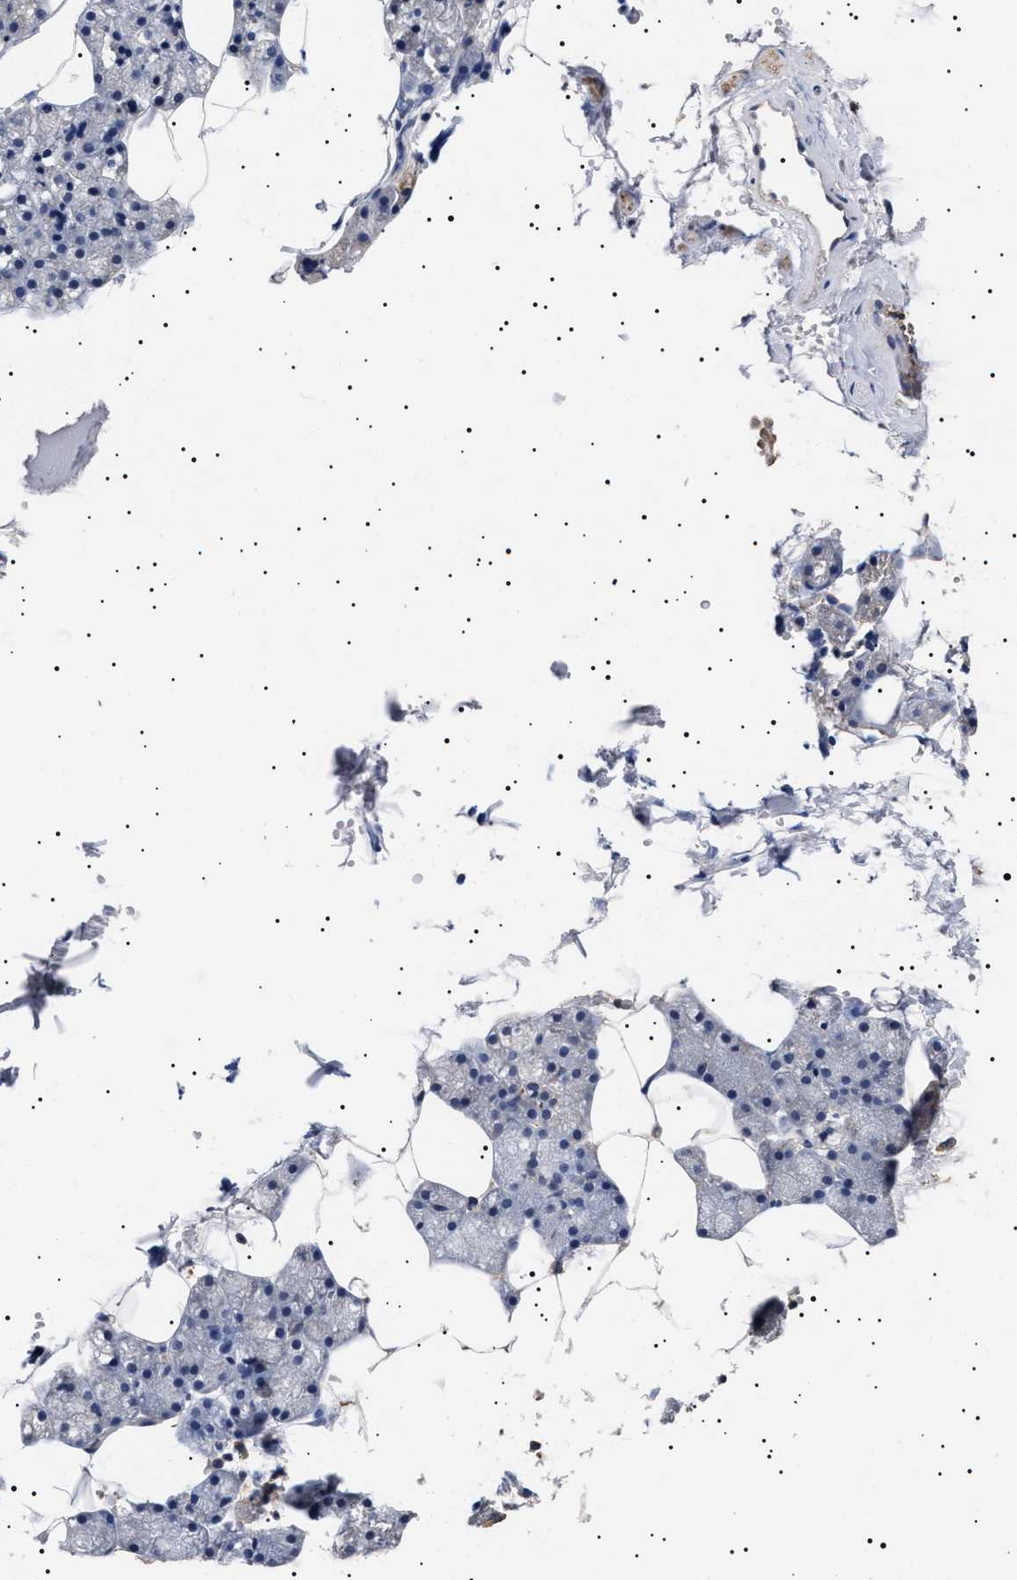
{"staining": {"intensity": "weak", "quantity": "<25%", "location": "cytoplasmic/membranous"}, "tissue": "salivary gland", "cell_type": "Glandular cells", "image_type": "normal", "snomed": [{"axis": "morphology", "description": "Normal tissue, NOS"}, {"axis": "topography", "description": "Salivary gland"}], "caption": "DAB immunohistochemical staining of benign human salivary gland displays no significant expression in glandular cells.", "gene": "KRBA1", "patient": {"sex": "male", "age": 62}}